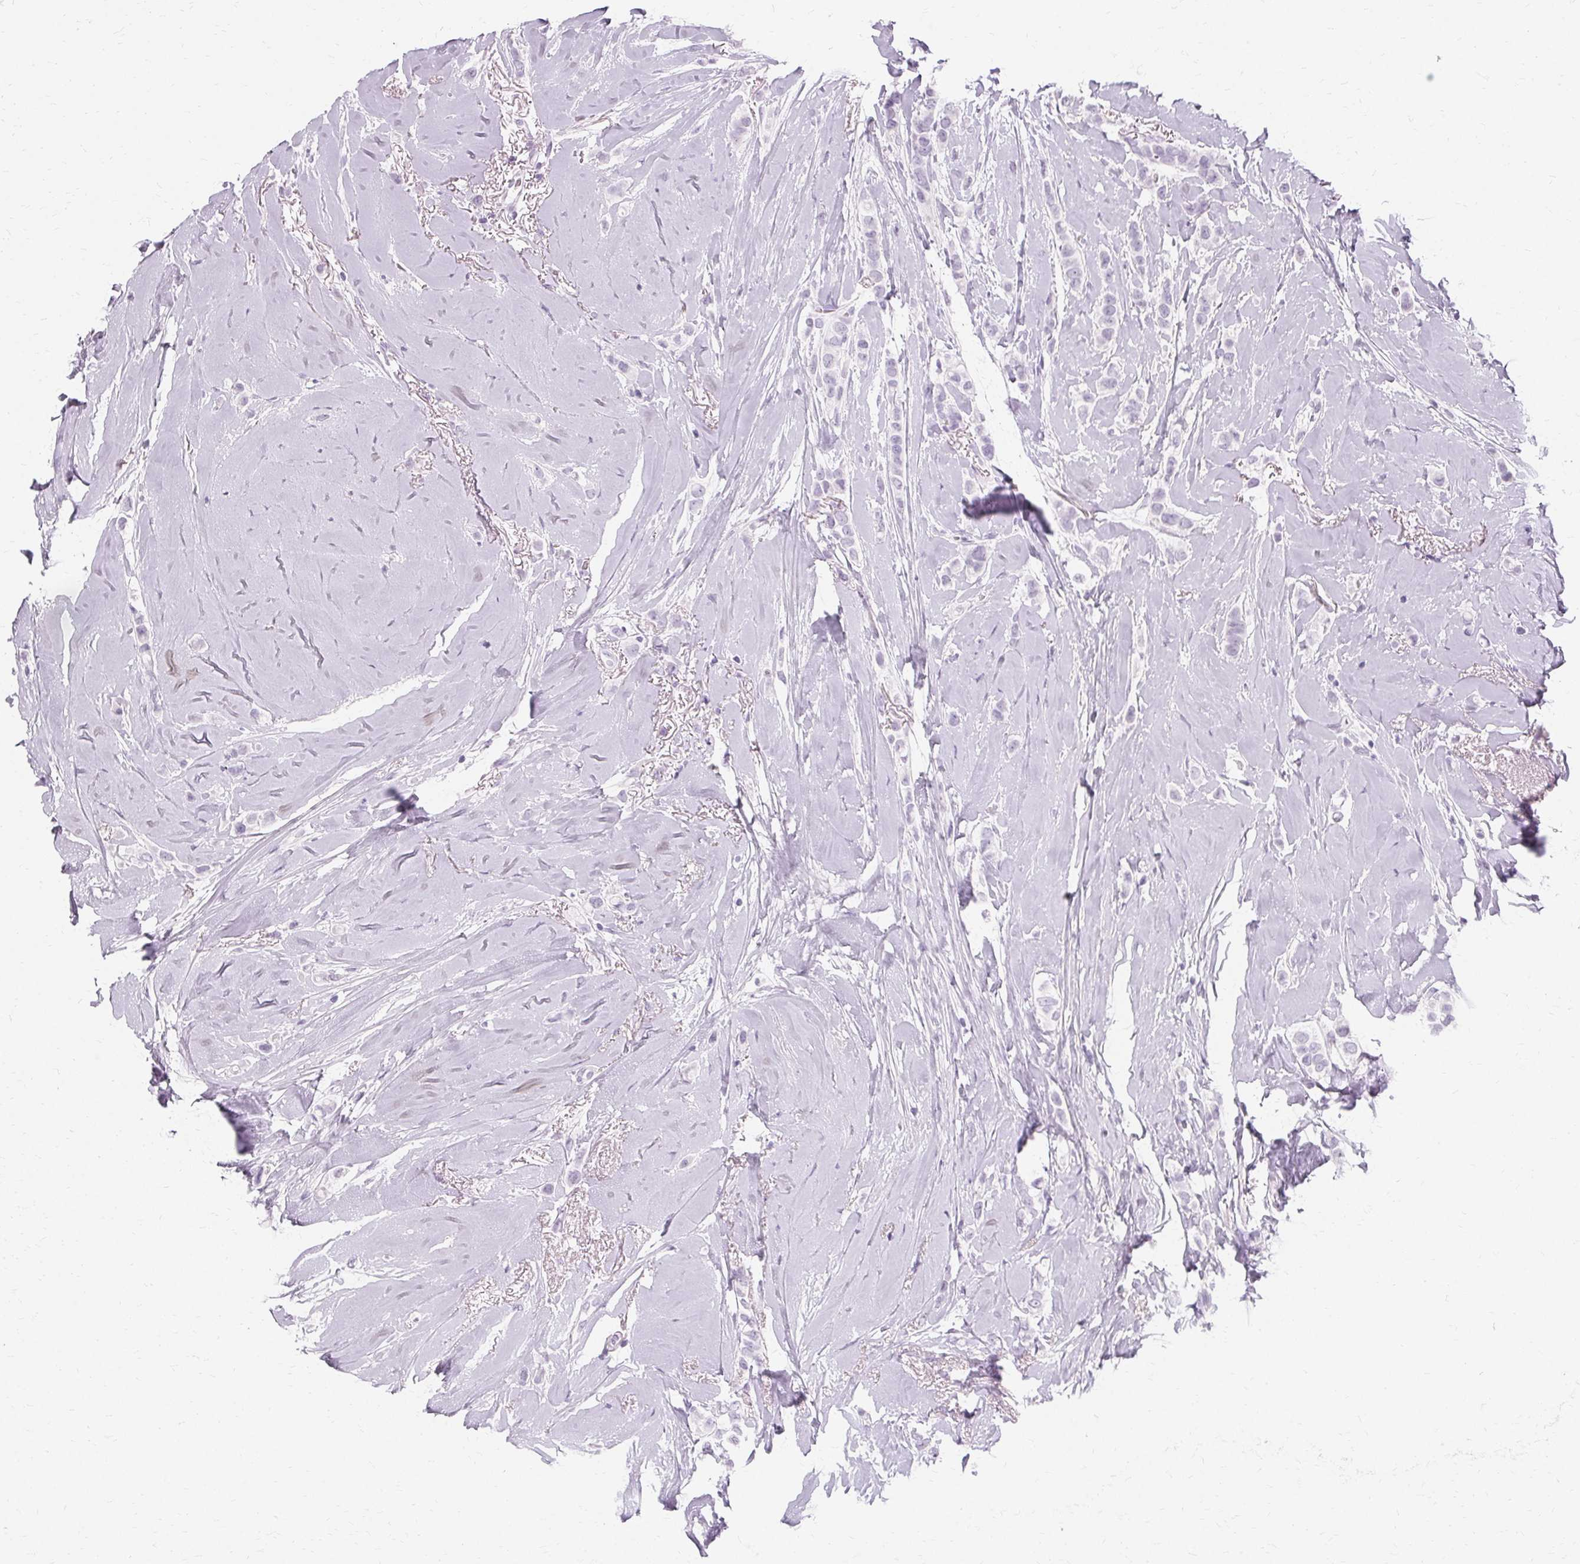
{"staining": {"intensity": "negative", "quantity": "none", "location": "none"}, "tissue": "breast cancer", "cell_type": "Tumor cells", "image_type": "cancer", "snomed": [{"axis": "morphology", "description": "Lobular carcinoma"}, {"axis": "topography", "description": "Breast"}], "caption": "This is an immunohistochemistry (IHC) photomicrograph of breast cancer. There is no expression in tumor cells.", "gene": "KRT6C", "patient": {"sex": "female", "age": 66}}